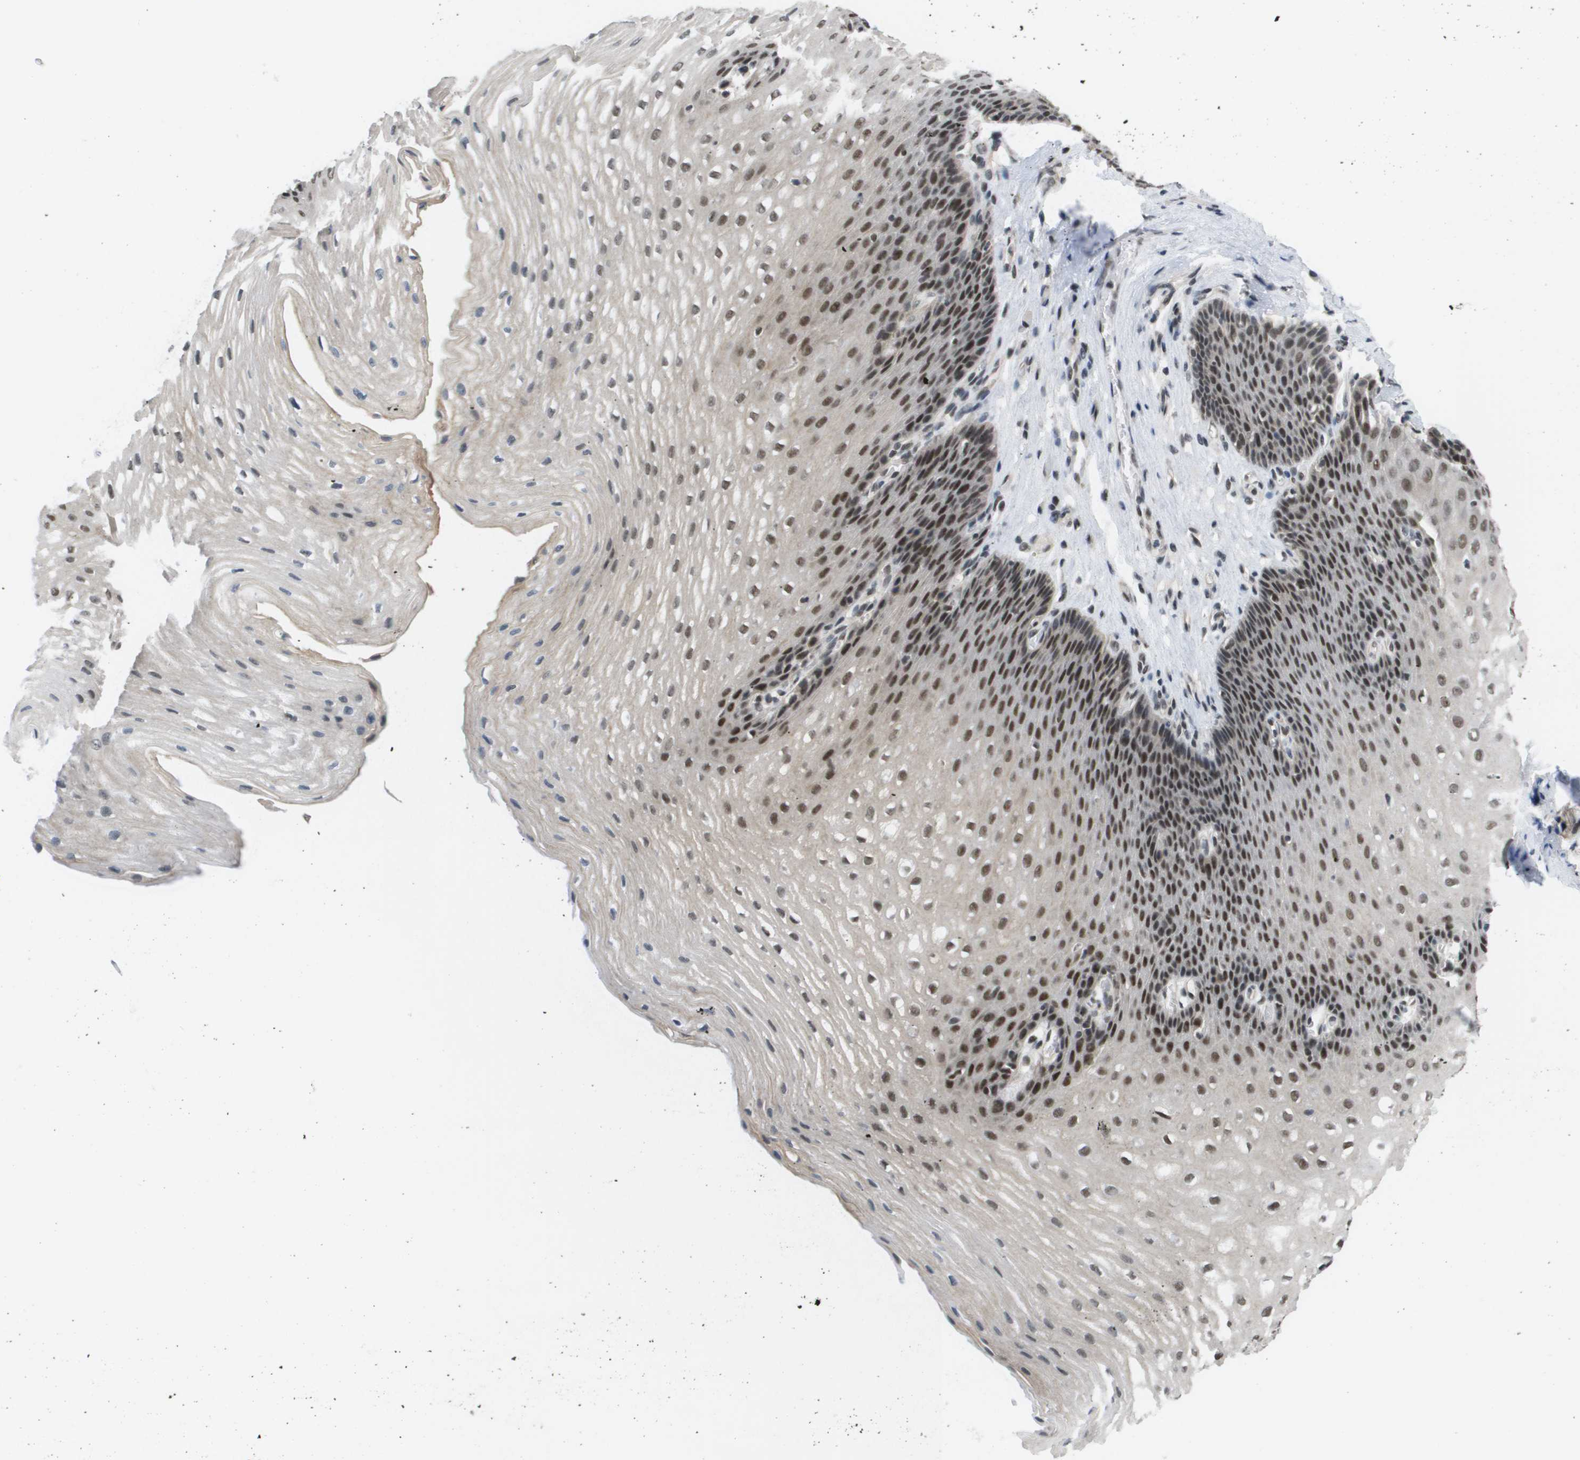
{"staining": {"intensity": "moderate", "quantity": ">75%", "location": "nuclear"}, "tissue": "esophagus", "cell_type": "Squamous epithelial cells", "image_type": "normal", "snomed": [{"axis": "morphology", "description": "Normal tissue, NOS"}, {"axis": "topography", "description": "Esophagus"}], "caption": "Protein staining by immunohistochemistry shows moderate nuclear positivity in about >75% of squamous epithelial cells in benign esophagus.", "gene": "ISY1", "patient": {"sex": "male", "age": 48}}